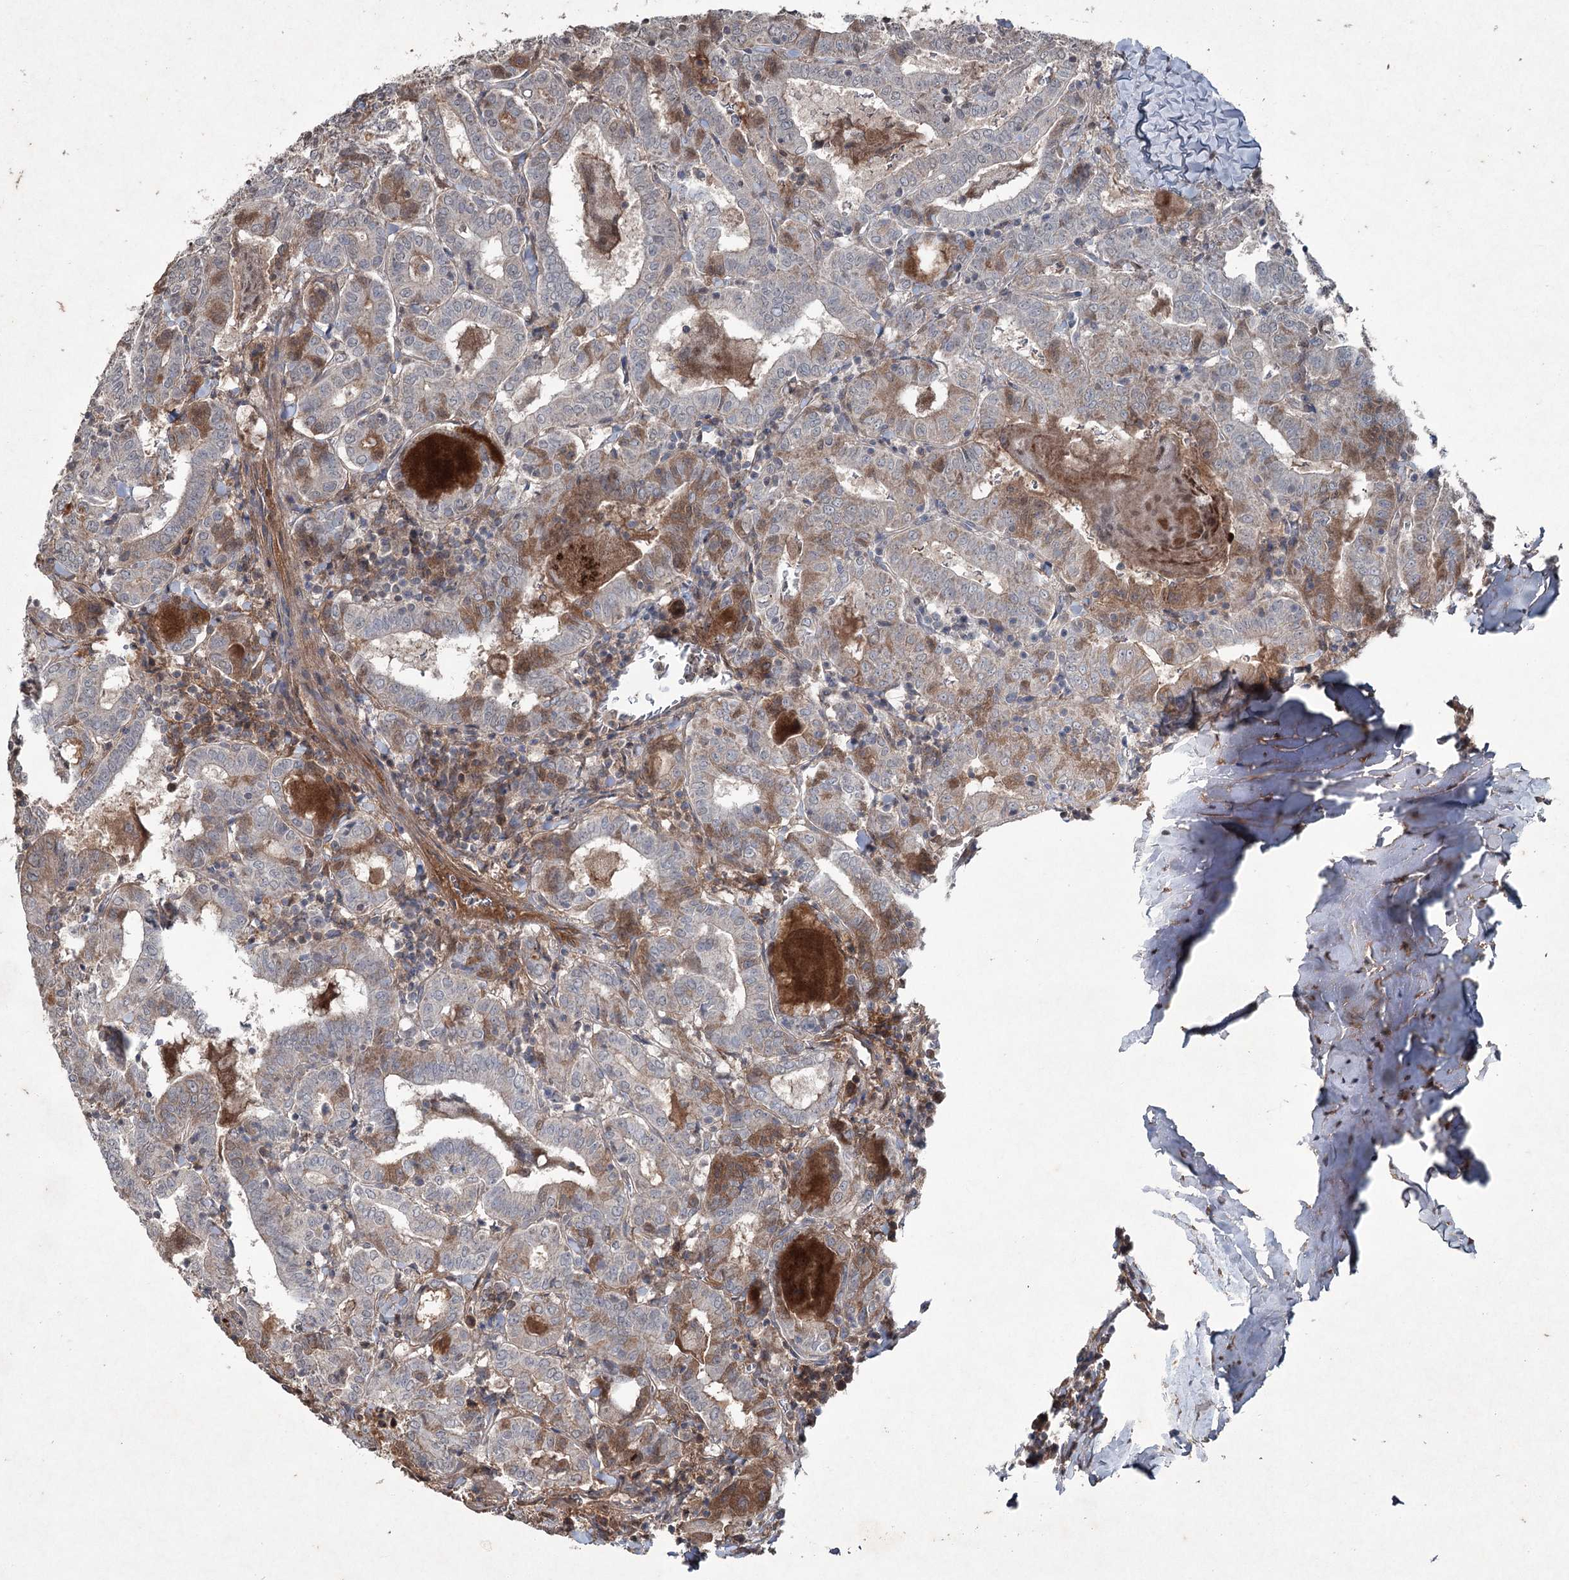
{"staining": {"intensity": "moderate", "quantity": "<25%", "location": "cytoplasmic/membranous"}, "tissue": "thyroid cancer", "cell_type": "Tumor cells", "image_type": "cancer", "snomed": [{"axis": "morphology", "description": "Papillary adenocarcinoma, NOS"}, {"axis": "topography", "description": "Thyroid gland"}], "caption": "This image shows thyroid cancer (papillary adenocarcinoma) stained with immunohistochemistry (IHC) to label a protein in brown. The cytoplasmic/membranous of tumor cells show moderate positivity for the protein. Nuclei are counter-stained blue.", "gene": "PGLYRP2", "patient": {"sex": "female", "age": 72}}